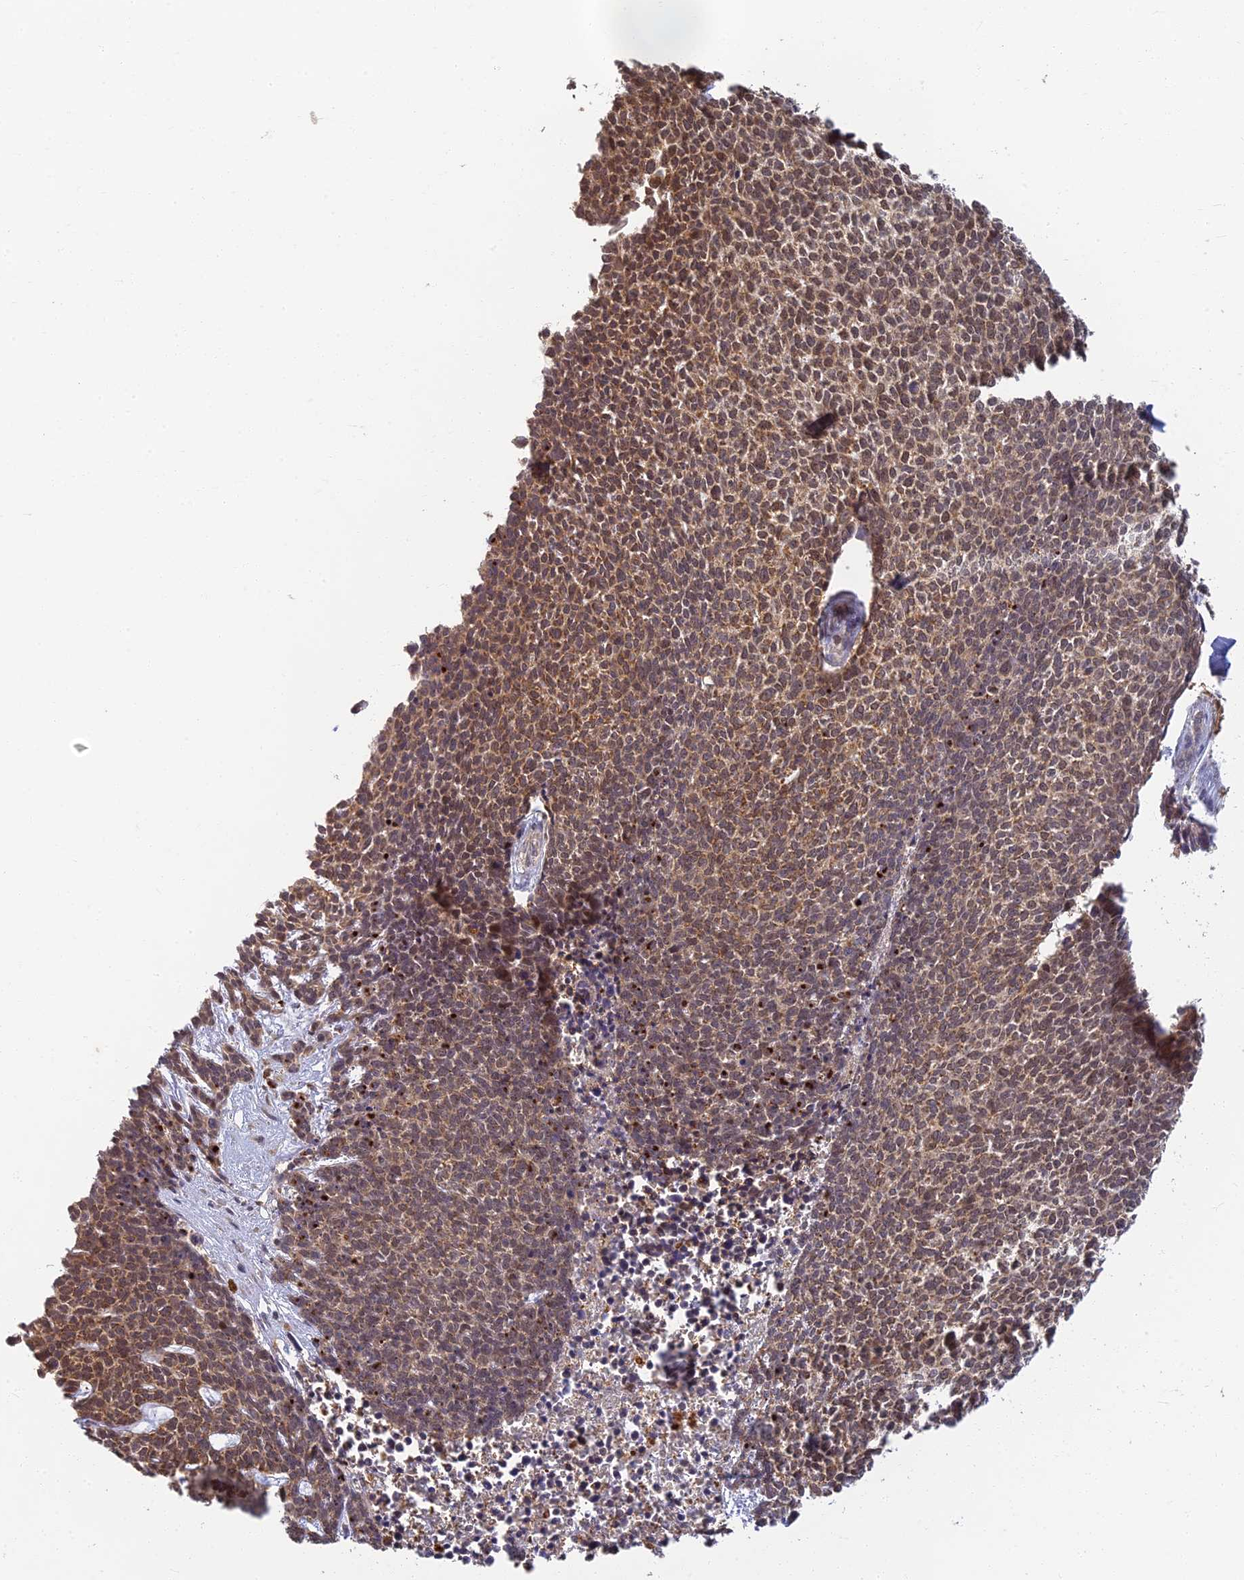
{"staining": {"intensity": "weak", "quantity": ">75%", "location": "cytoplasmic/membranous"}, "tissue": "skin cancer", "cell_type": "Tumor cells", "image_type": "cancer", "snomed": [{"axis": "morphology", "description": "Basal cell carcinoma"}, {"axis": "topography", "description": "Skin"}], "caption": "An immunohistochemistry histopathology image of neoplastic tissue is shown. Protein staining in brown shows weak cytoplasmic/membranous positivity in basal cell carcinoma (skin) within tumor cells. (brown staining indicates protein expression, while blue staining denotes nuclei).", "gene": "RGL3", "patient": {"sex": "female", "age": 84}}